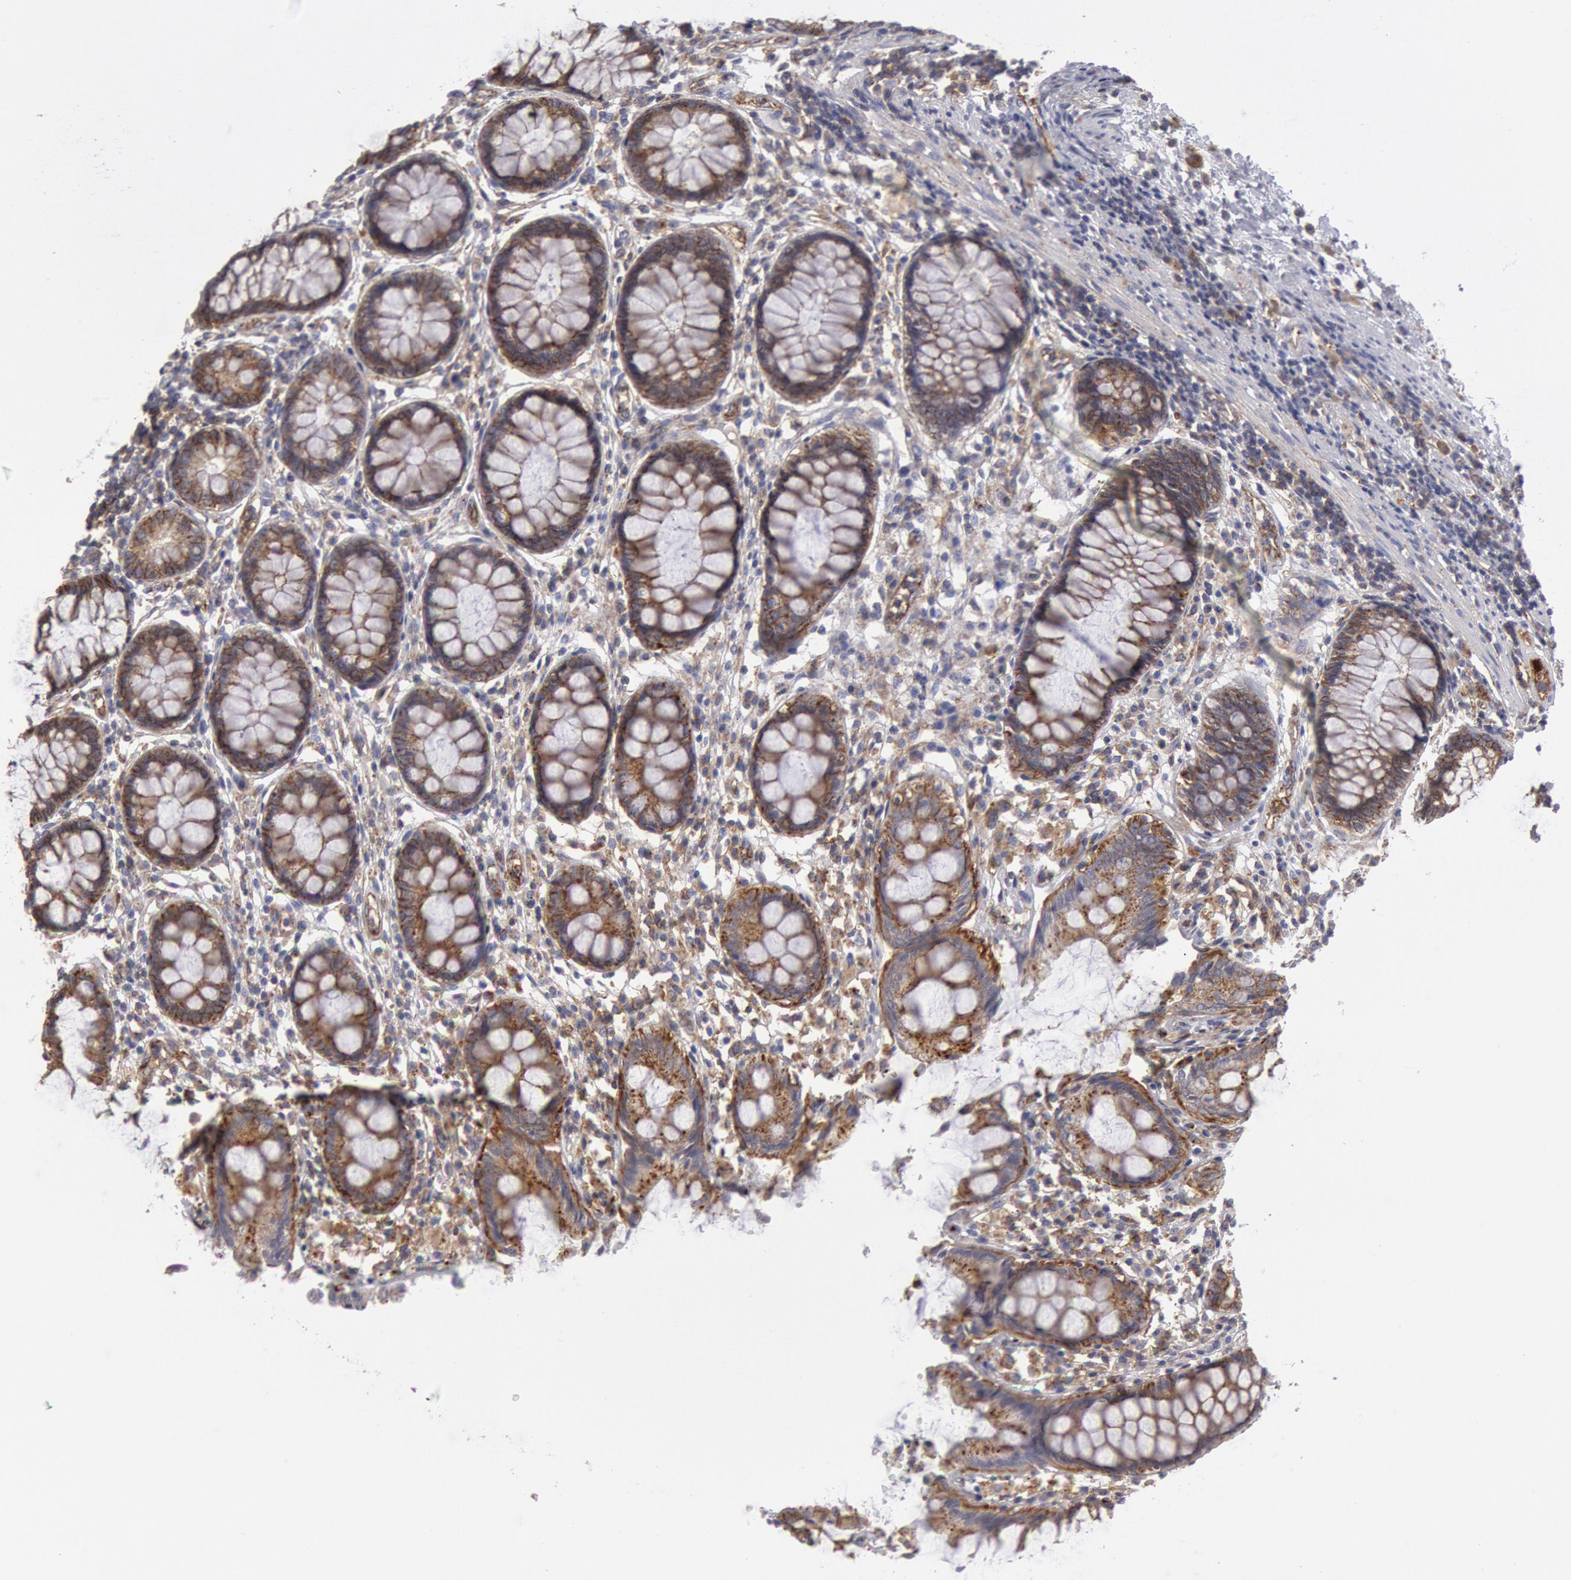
{"staining": {"intensity": "moderate", "quantity": ">75%", "location": "cytoplasmic/membranous"}, "tissue": "rectum", "cell_type": "Glandular cells", "image_type": "normal", "snomed": [{"axis": "morphology", "description": "Normal tissue, NOS"}, {"axis": "topography", "description": "Rectum"}], "caption": "Immunohistochemical staining of benign rectum reveals >75% levels of moderate cytoplasmic/membranous protein positivity in about >75% of glandular cells. The protein of interest is stained brown, and the nuclei are stained in blue (DAB IHC with brightfield microscopy, high magnification).", "gene": "FLOT1", "patient": {"sex": "female", "age": 66}}